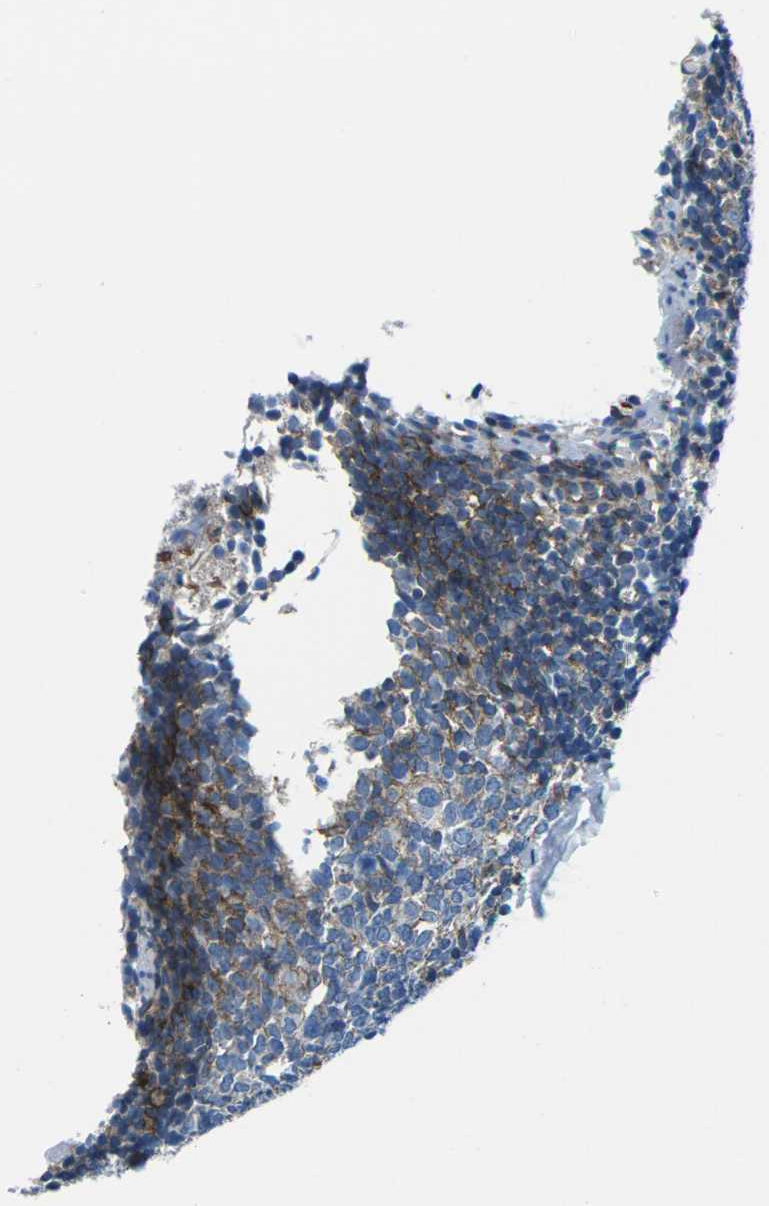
{"staining": {"intensity": "strong", "quantity": ">75%", "location": "cytoplasmic/membranous"}, "tissue": "appendix", "cell_type": "Glandular cells", "image_type": "normal", "snomed": [{"axis": "morphology", "description": "Normal tissue, NOS"}, {"axis": "topography", "description": "Appendix"}], "caption": "Brown immunohistochemical staining in benign appendix reveals strong cytoplasmic/membranous staining in approximately >75% of glandular cells. The staining was performed using DAB to visualize the protein expression in brown, while the nuclei were stained in blue with hematoxylin (Magnification: 20x).", "gene": "SOCS4", "patient": {"sex": "female", "age": 20}}